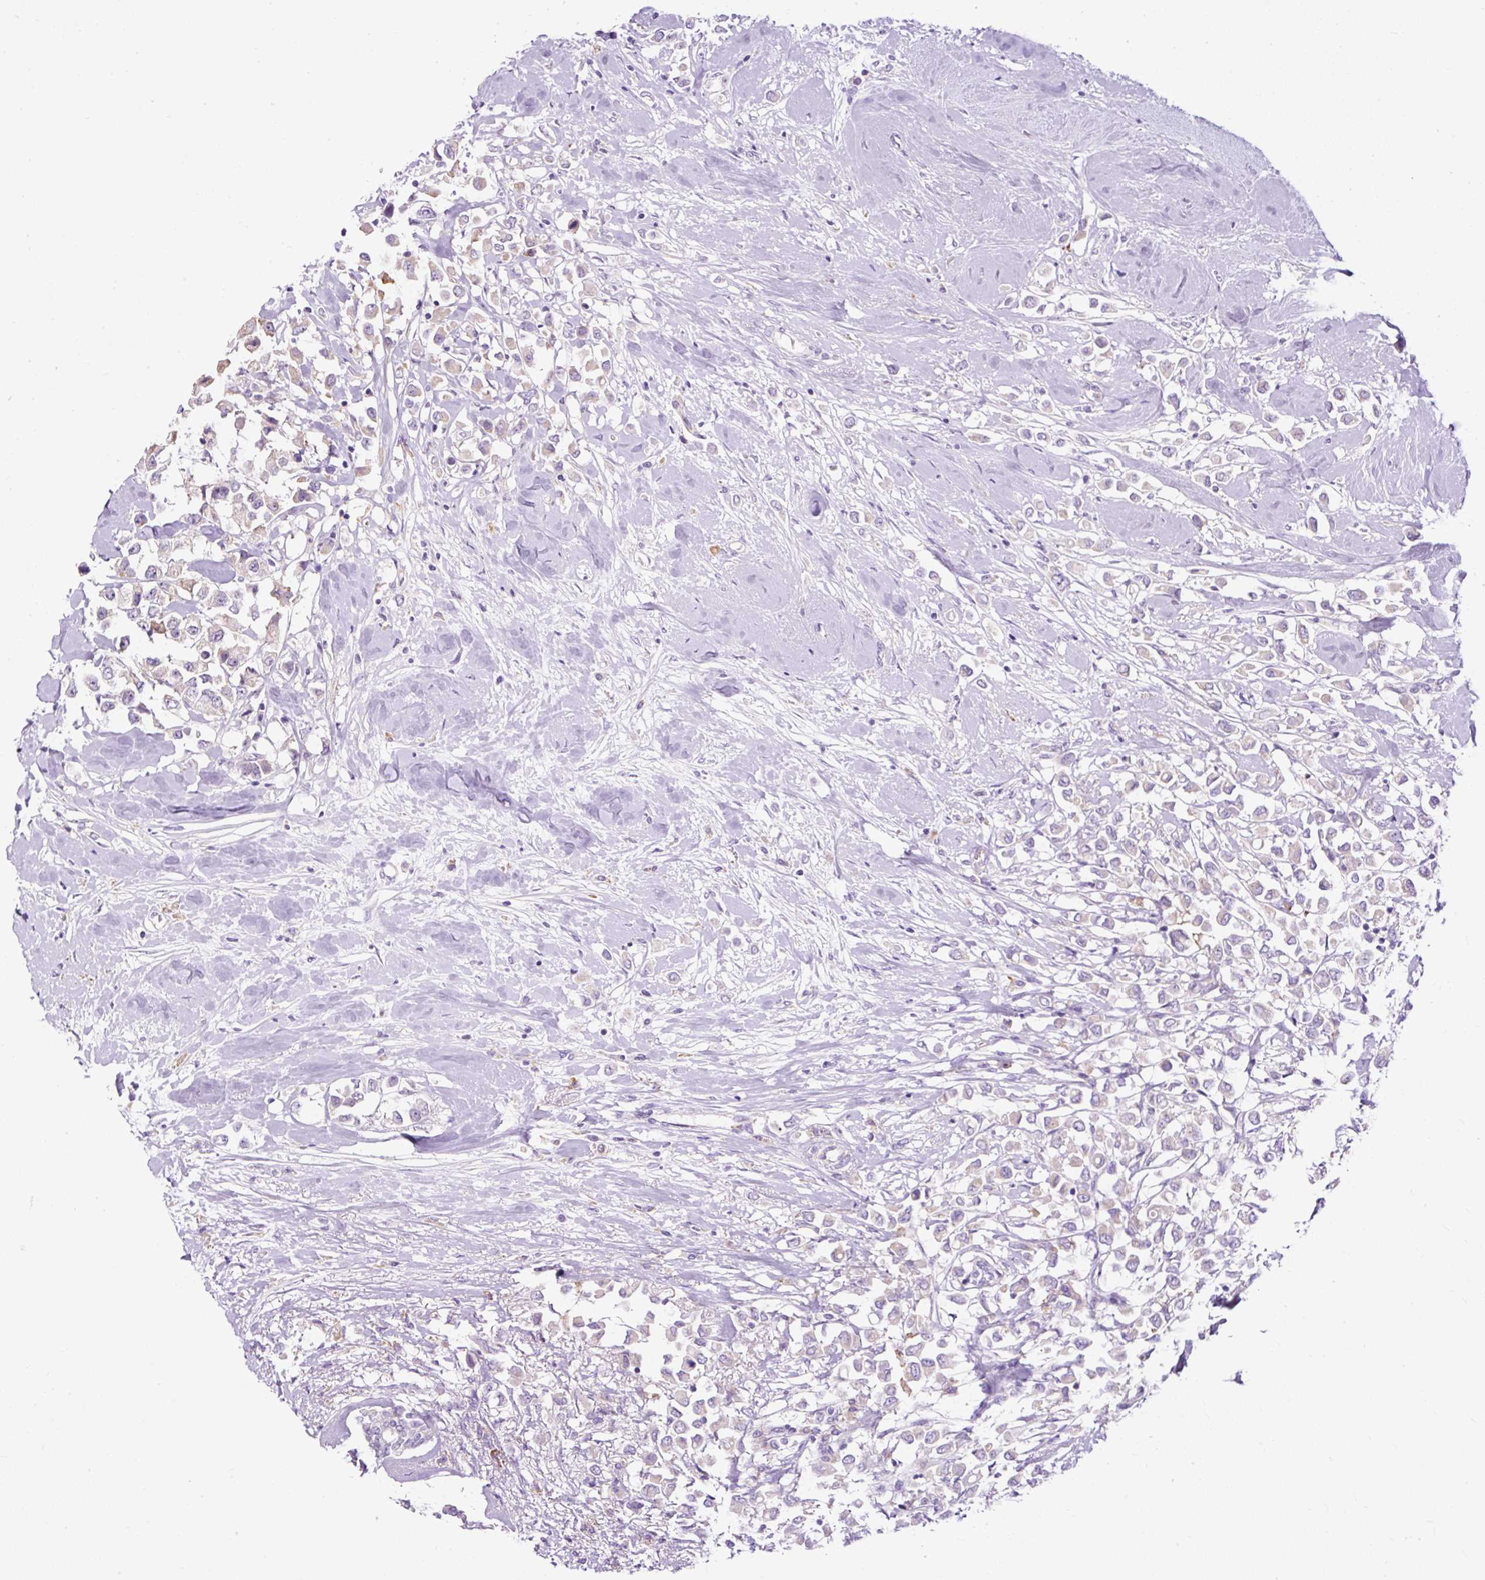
{"staining": {"intensity": "weak", "quantity": "<25%", "location": "cytoplasmic/membranous"}, "tissue": "breast cancer", "cell_type": "Tumor cells", "image_type": "cancer", "snomed": [{"axis": "morphology", "description": "Duct carcinoma"}, {"axis": "topography", "description": "Breast"}], "caption": "Tumor cells are negative for brown protein staining in breast cancer. Brightfield microscopy of IHC stained with DAB (brown) and hematoxylin (blue), captured at high magnification.", "gene": "FMC1", "patient": {"sex": "female", "age": 61}}